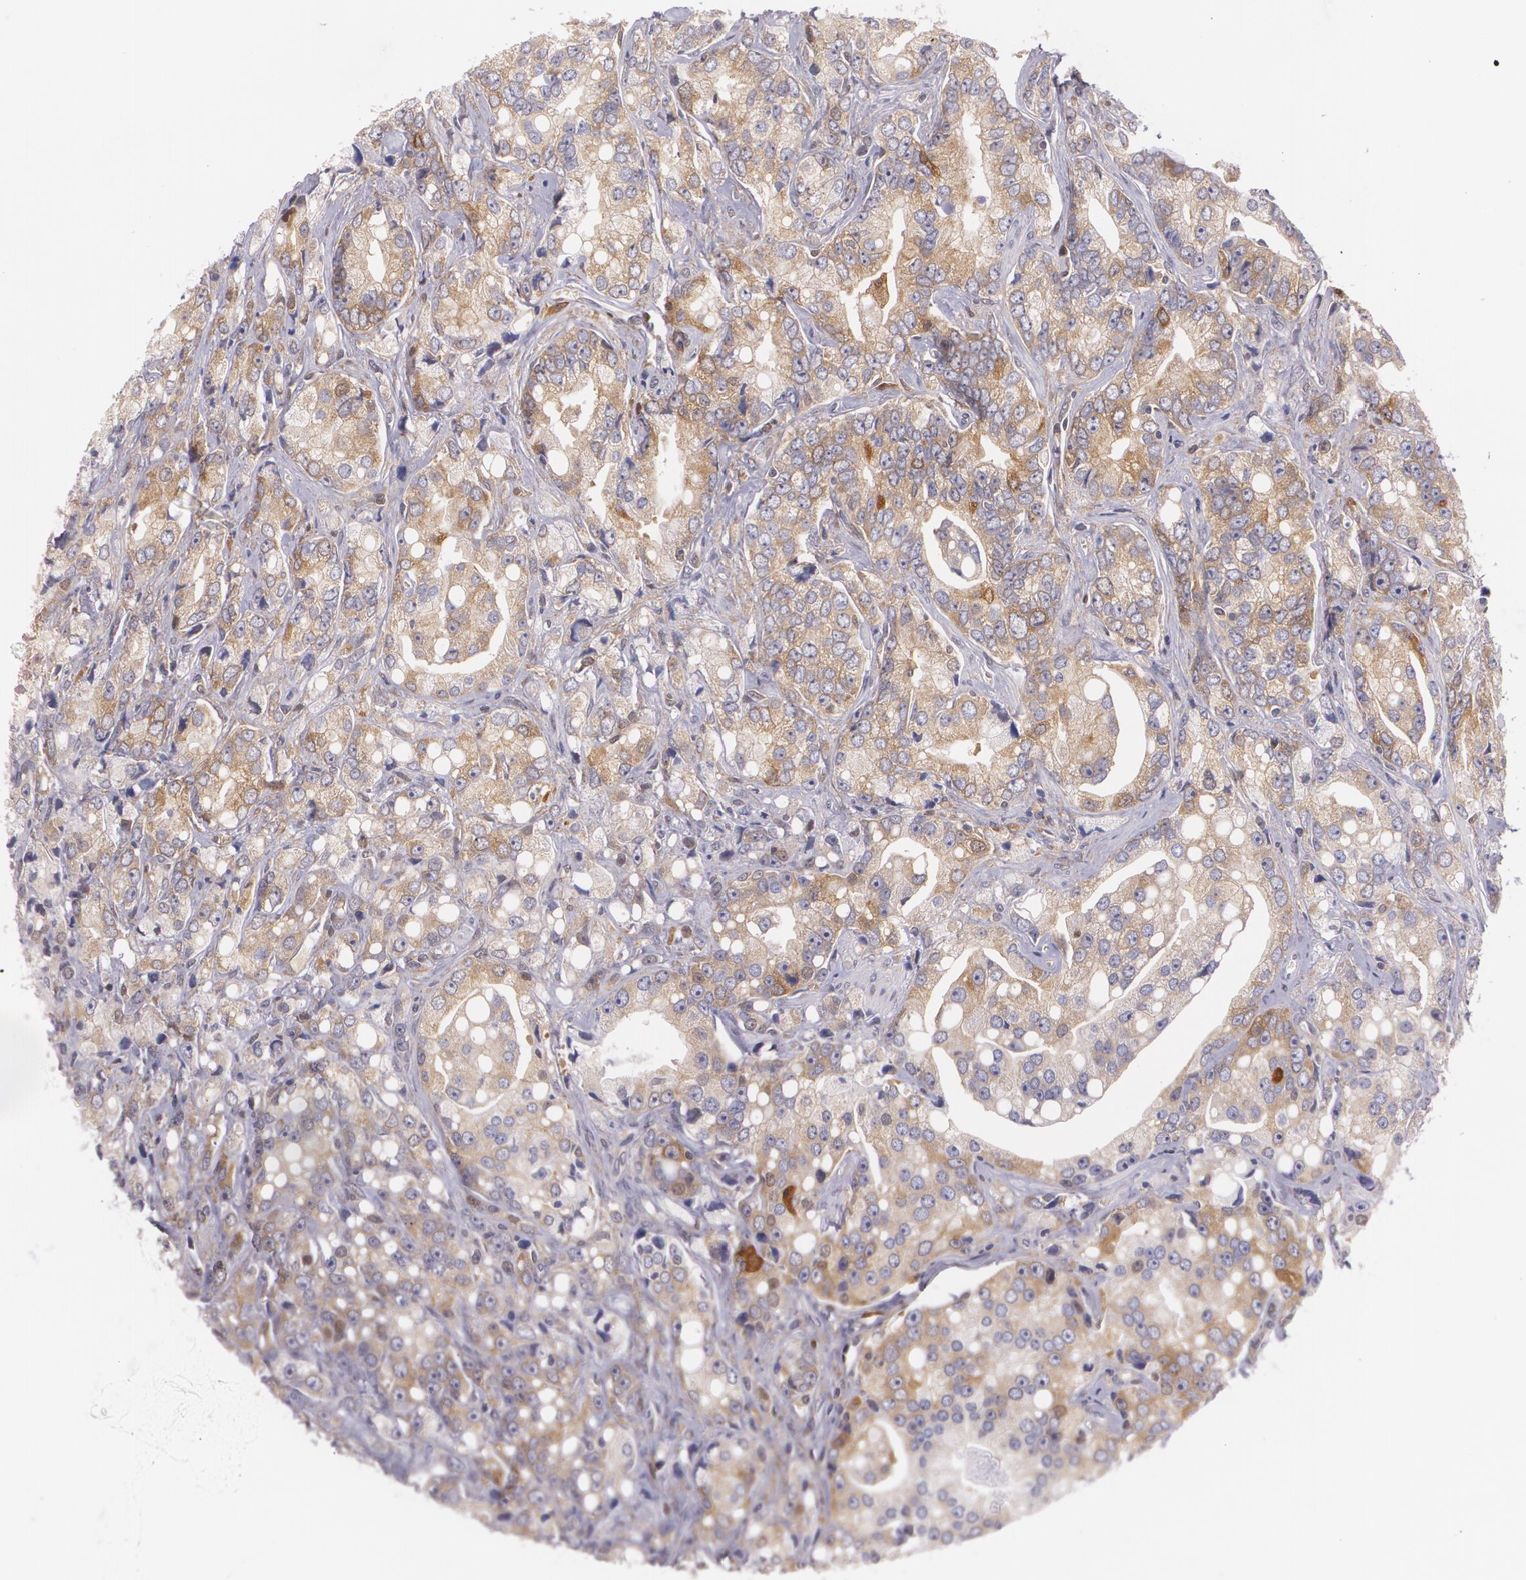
{"staining": {"intensity": "weak", "quantity": ">75%", "location": "cytoplasmic/membranous"}, "tissue": "prostate cancer", "cell_type": "Tumor cells", "image_type": "cancer", "snomed": [{"axis": "morphology", "description": "Adenocarcinoma, High grade"}, {"axis": "topography", "description": "Prostate"}], "caption": "Immunohistochemistry (IHC) of human high-grade adenocarcinoma (prostate) displays low levels of weak cytoplasmic/membranous positivity in approximately >75% of tumor cells.", "gene": "HSPH1", "patient": {"sex": "male", "age": 67}}